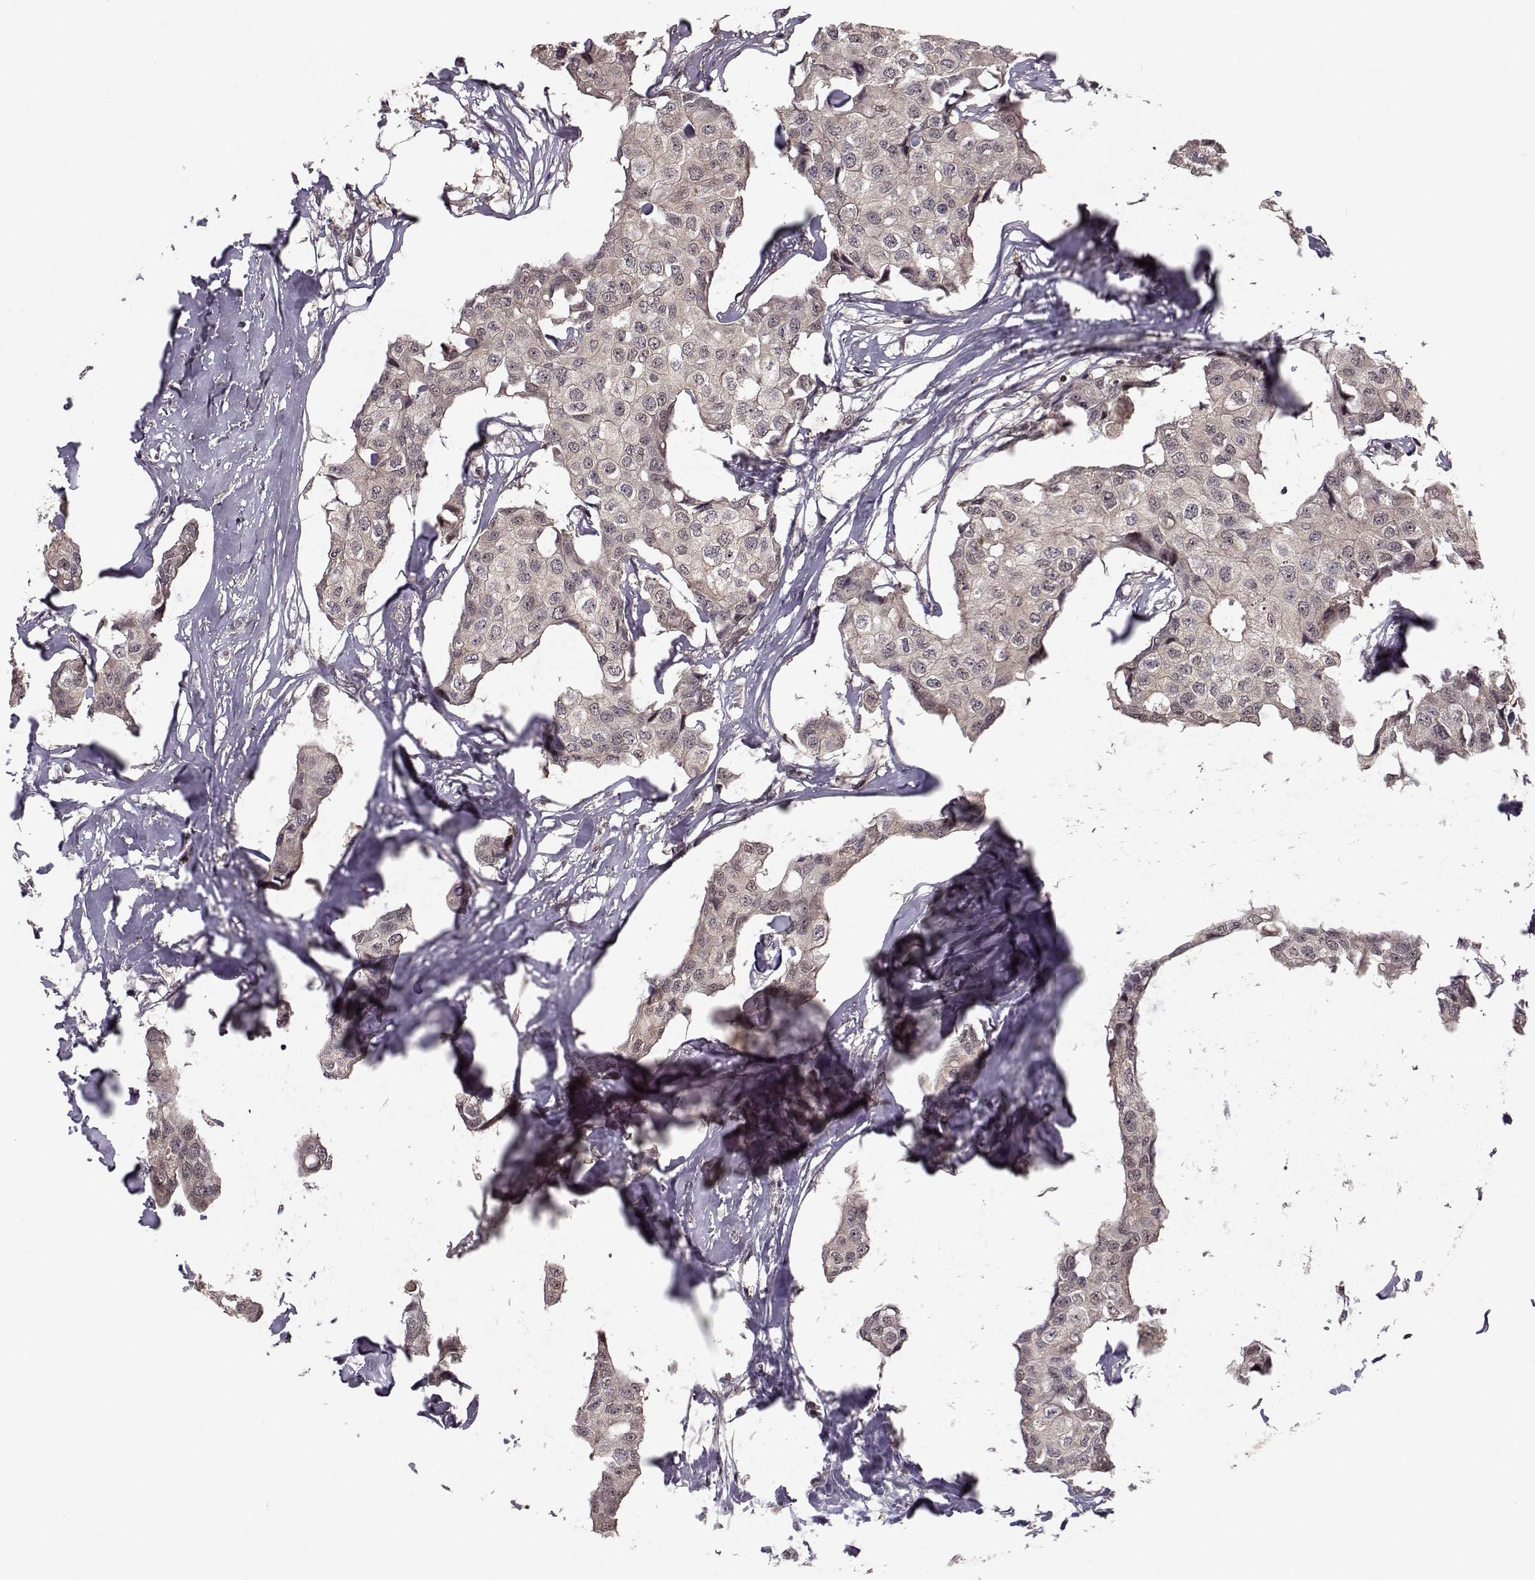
{"staining": {"intensity": "negative", "quantity": "none", "location": "none"}, "tissue": "breast cancer", "cell_type": "Tumor cells", "image_type": "cancer", "snomed": [{"axis": "morphology", "description": "Duct carcinoma"}, {"axis": "topography", "description": "Breast"}], "caption": "This is an immunohistochemistry (IHC) photomicrograph of breast cancer. There is no positivity in tumor cells.", "gene": "PLEKHG3", "patient": {"sex": "female", "age": 80}}